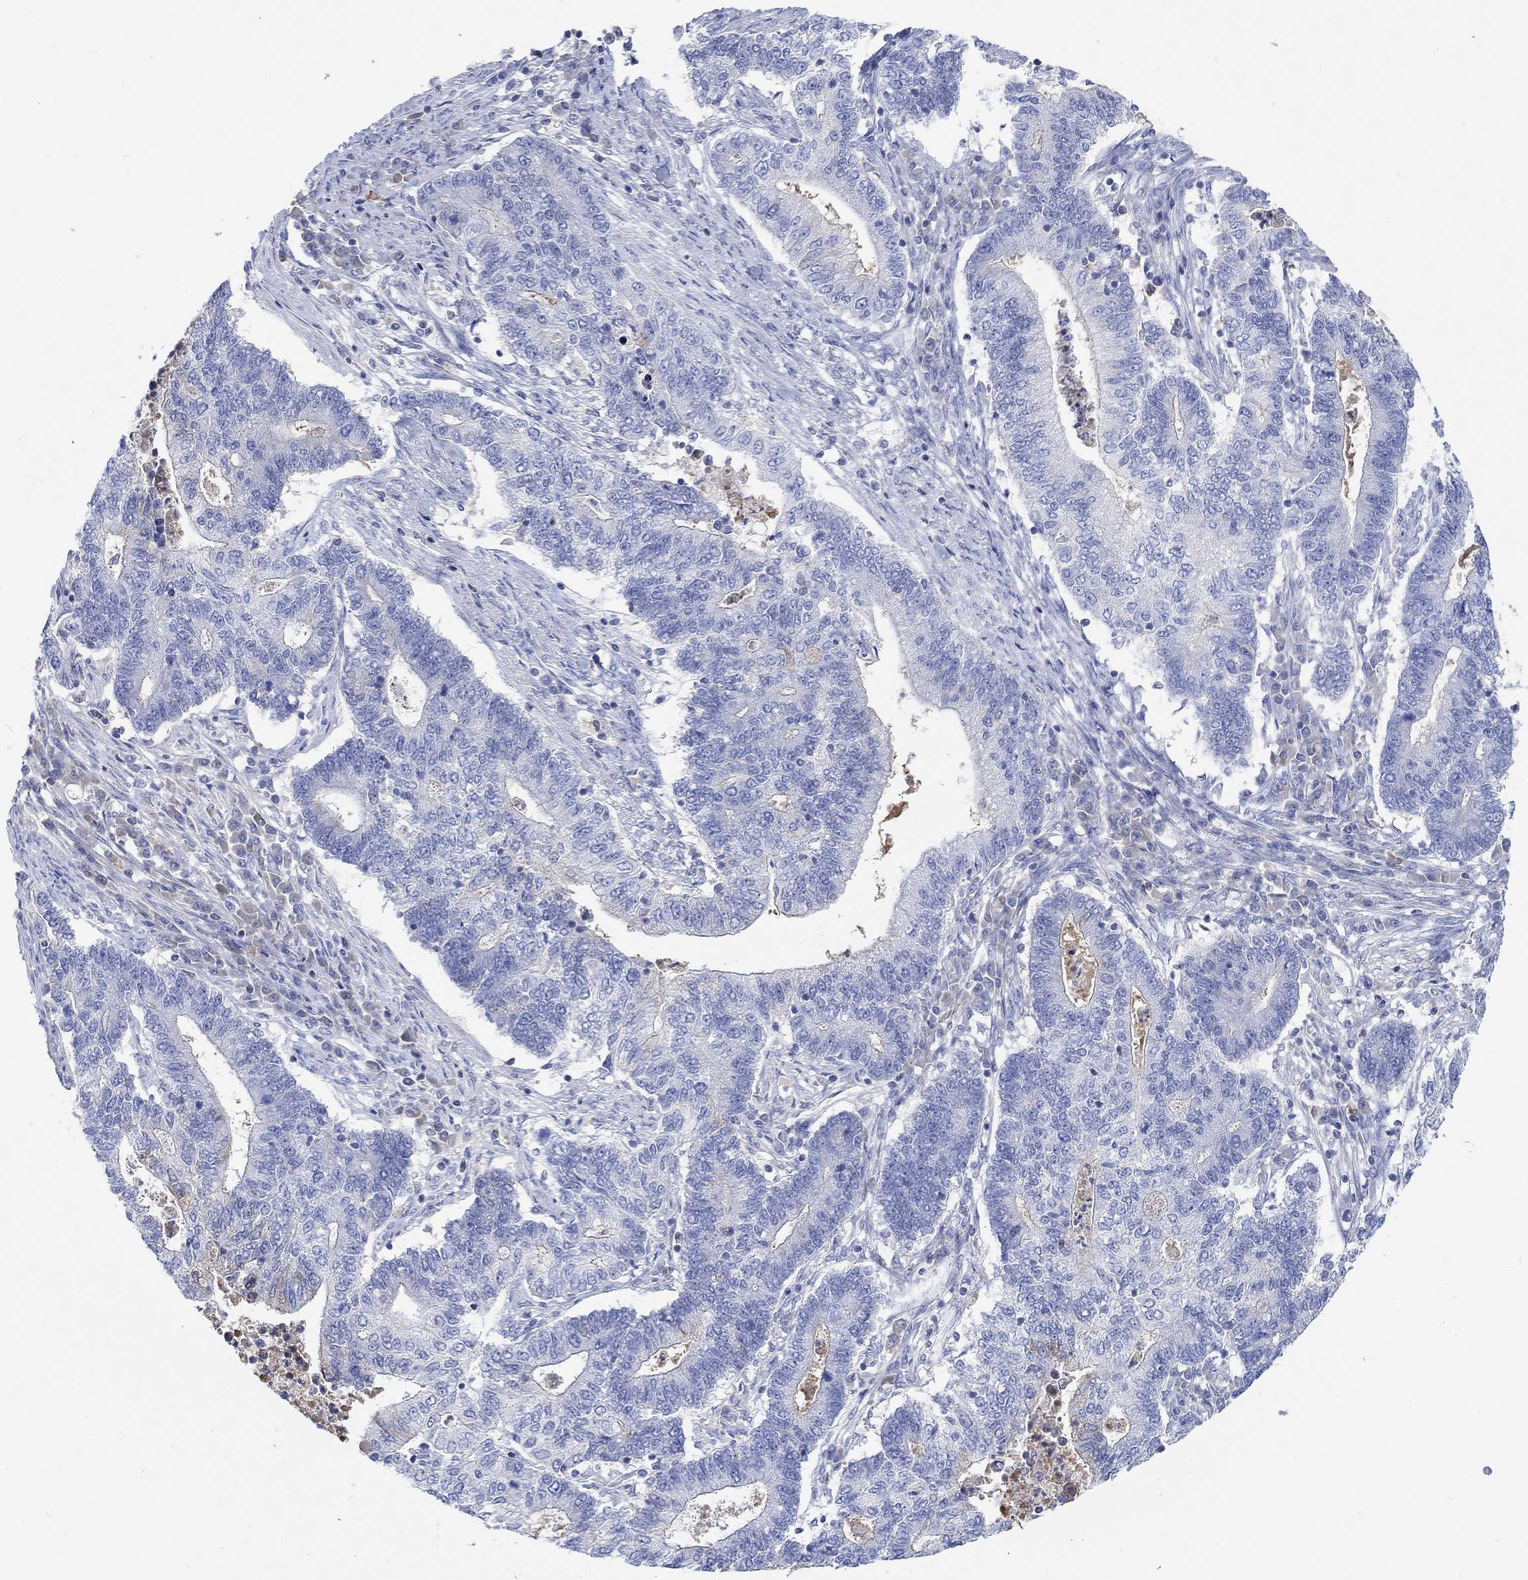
{"staining": {"intensity": "negative", "quantity": "none", "location": "none"}, "tissue": "endometrial cancer", "cell_type": "Tumor cells", "image_type": "cancer", "snomed": [{"axis": "morphology", "description": "Adenocarcinoma, NOS"}, {"axis": "topography", "description": "Uterus"}, {"axis": "topography", "description": "Endometrium"}], "caption": "Immunohistochemistry micrograph of neoplastic tissue: human endometrial cancer stained with DAB shows no significant protein expression in tumor cells.", "gene": "GCM1", "patient": {"sex": "female", "age": 54}}